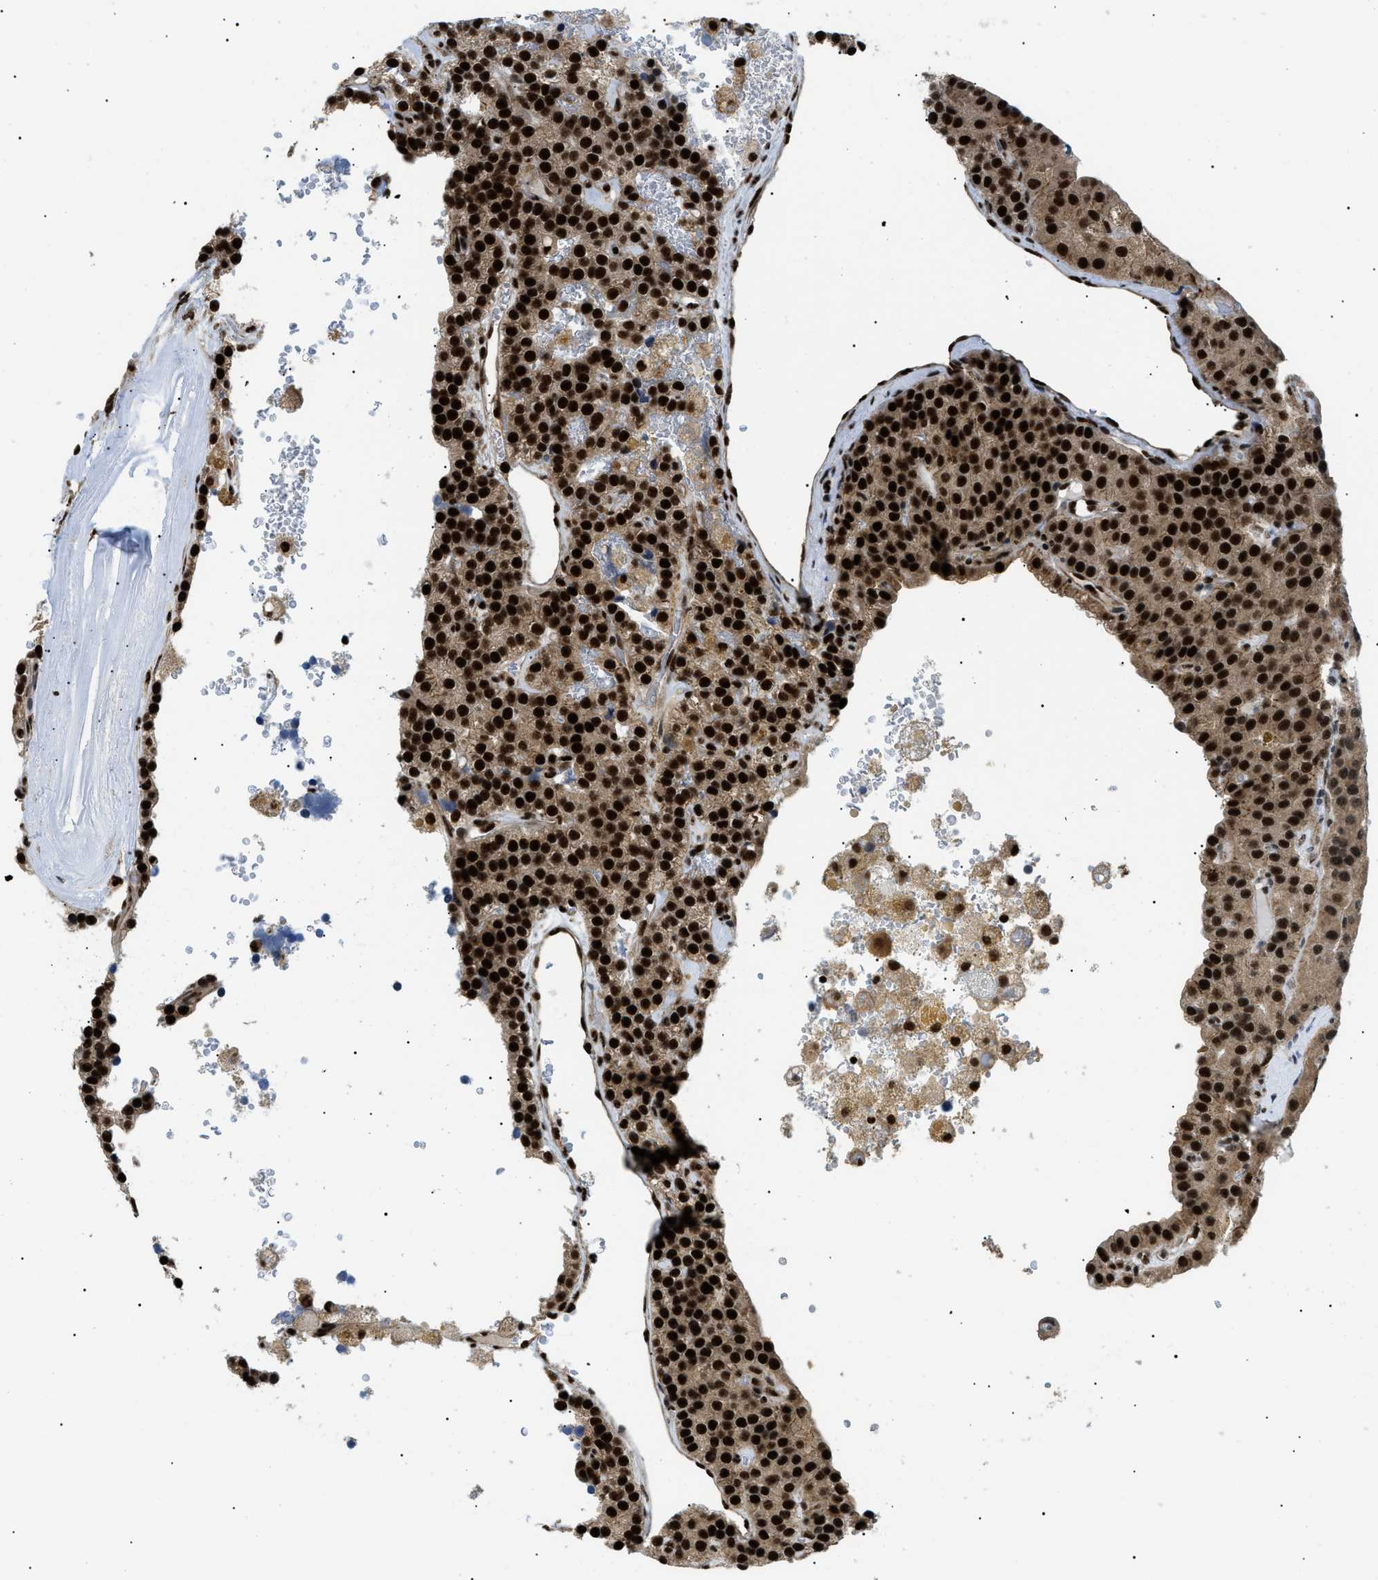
{"staining": {"intensity": "strong", "quantity": ">75%", "location": "cytoplasmic/membranous,nuclear"}, "tissue": "parathyroid gland", "cell_type": "Glandular cells", "image_type": "normal", "snomed": [{"axis": "morphology", "description": "Normal tissue, NOS"}, {"axis": "morphology", "description": "Adenoma, NOS"}, {"axis": "topography", "description": "Parathyroid gland"}], "caption": "Parathyroid gland was stained to show a protein in brown. There is high levels of strong cytoplasmic/membranous,nuclear expression in approximately >75% of glandular cells.", "gene": "CWC25", "patient": {"sex": "female", "age": 86}}